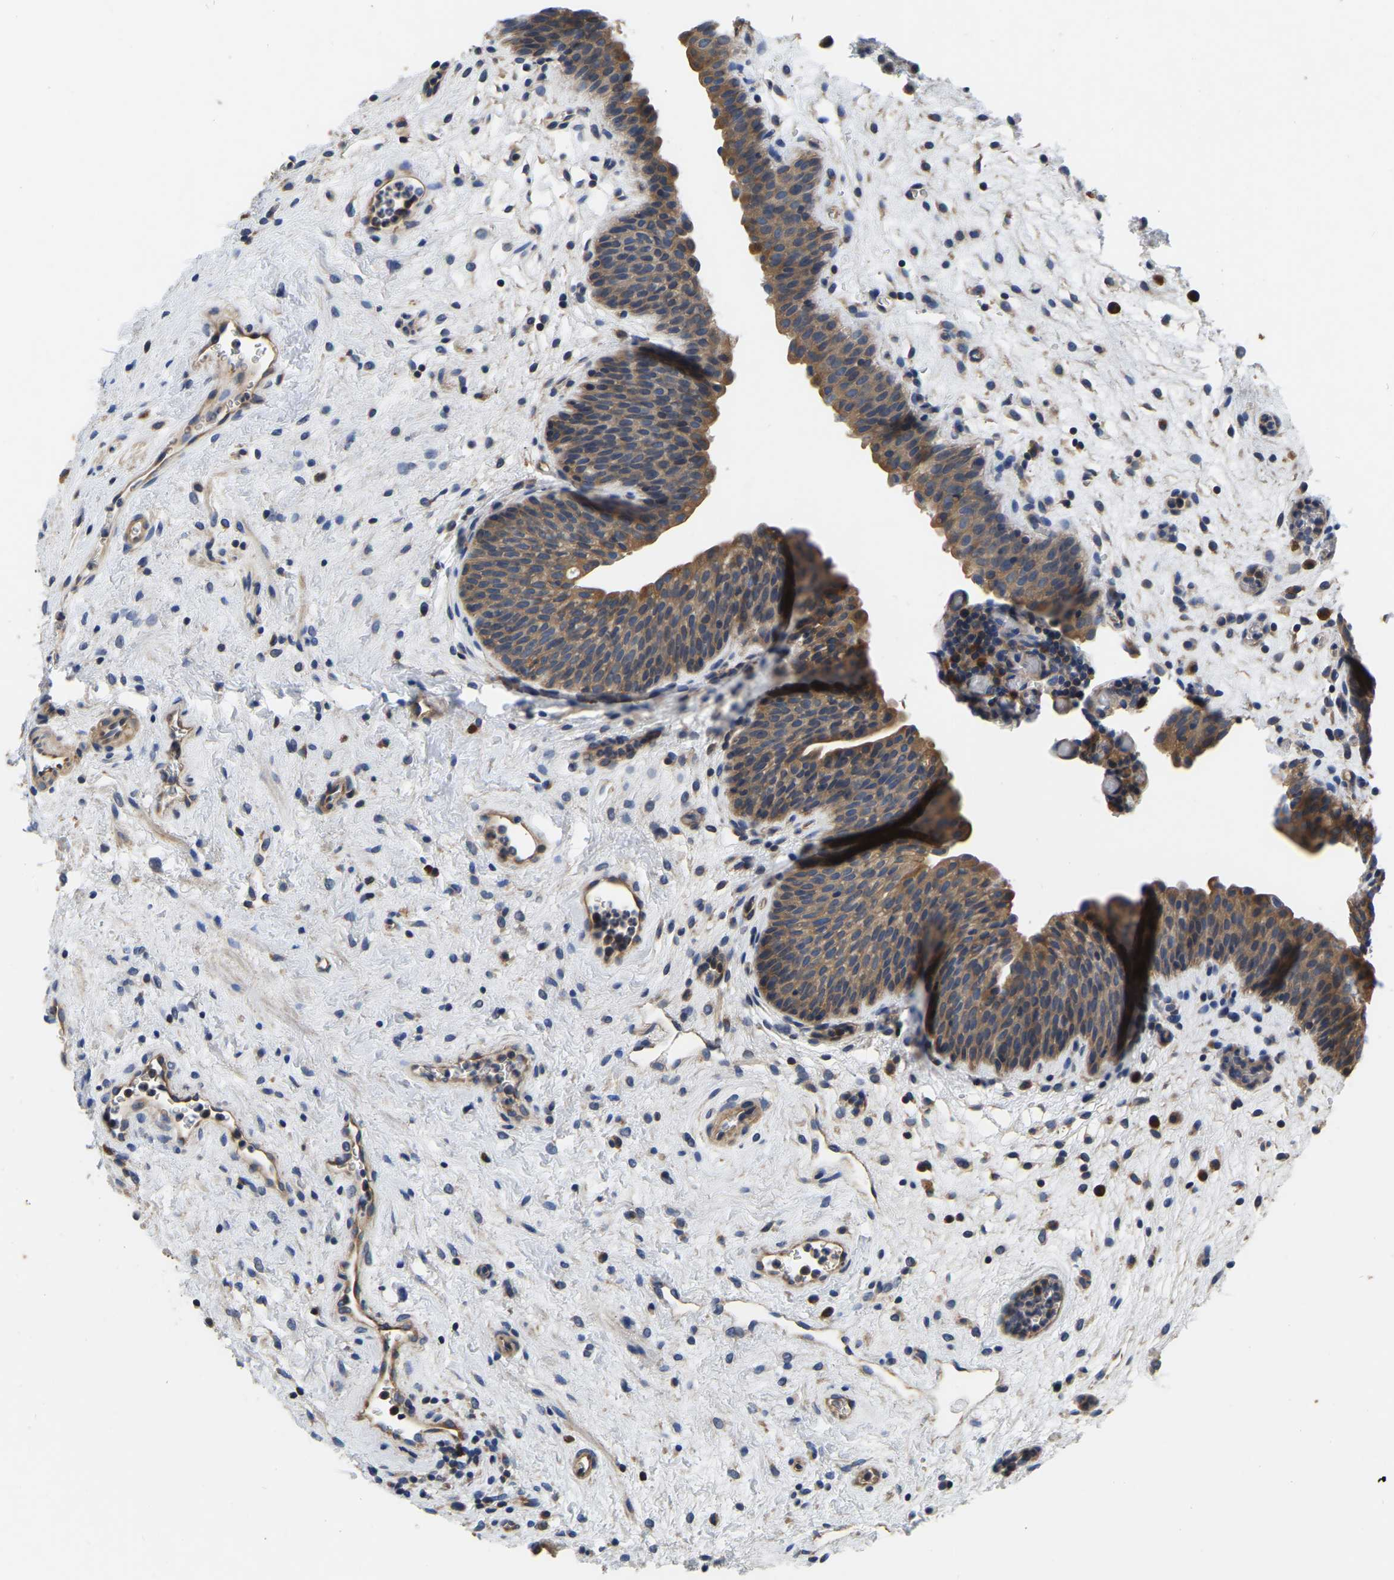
{"staining": {"intensity": "moderate", "quantity": ">75%", "location": "cytoplasmic/membranous"}, "tissue": "urinary bladder", "cell_type": "Urothelial cells", "image_type": "normal", "snomed": [{"axis": "morphology", "description": "Normal tissue, NOS"}, {"axis": "topography", "description": "Urinary bladder"}], "caption": "DAB immunohistochemical staining of benign human urinary bladder demonstrates moderate cytoplasmic/membranous protein staining in approximately >75% of urothelial cells. (IHC, brightfield microscopy, high magnification).", "gene": "GARS1", "patient": {"sex": "male", "age": 37}}